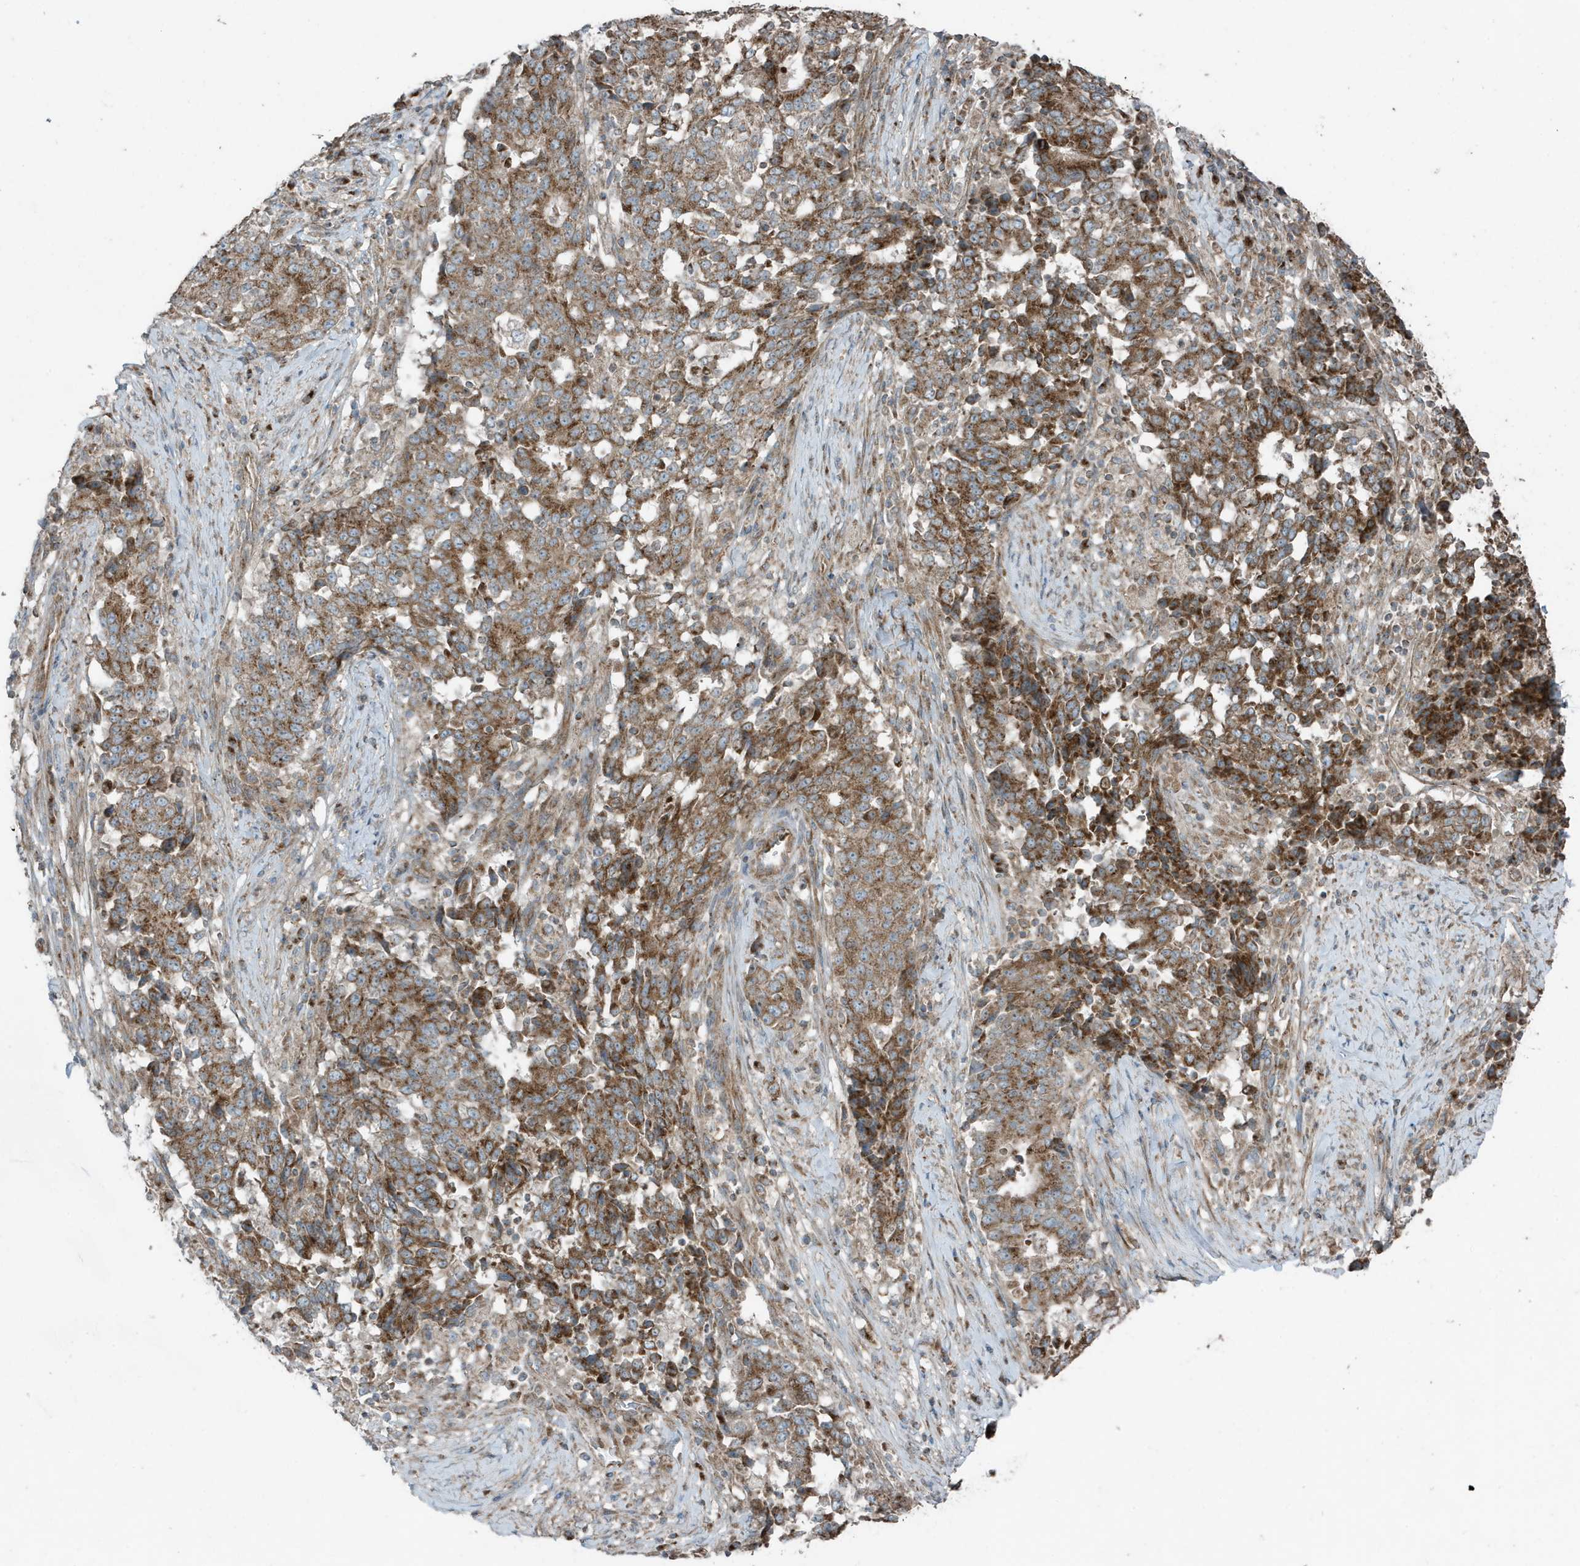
{"staining": {"intensity": "moderate", "quantity": ">75%", "location": "cytoplasmic/membranous"}, "tissue": "stomach cancer", "cell_type": "Tumor cells", "image_type": "cancer", "snomed": [{"axis": "morphology", "description": "Adenocarcinoma, NOS"}, {"axis": "topography", "description": "Stomach"}], "caption": "DAB (3,3'-diaminobenzidine) immunohistochemical staining of human stomach cancer exhibits moderate cytoplasmic/membranous protein positivity in about >75% of tumor cells.", "gene": "GOLGA4", "patient": {"sex": "male", "age": 59}}